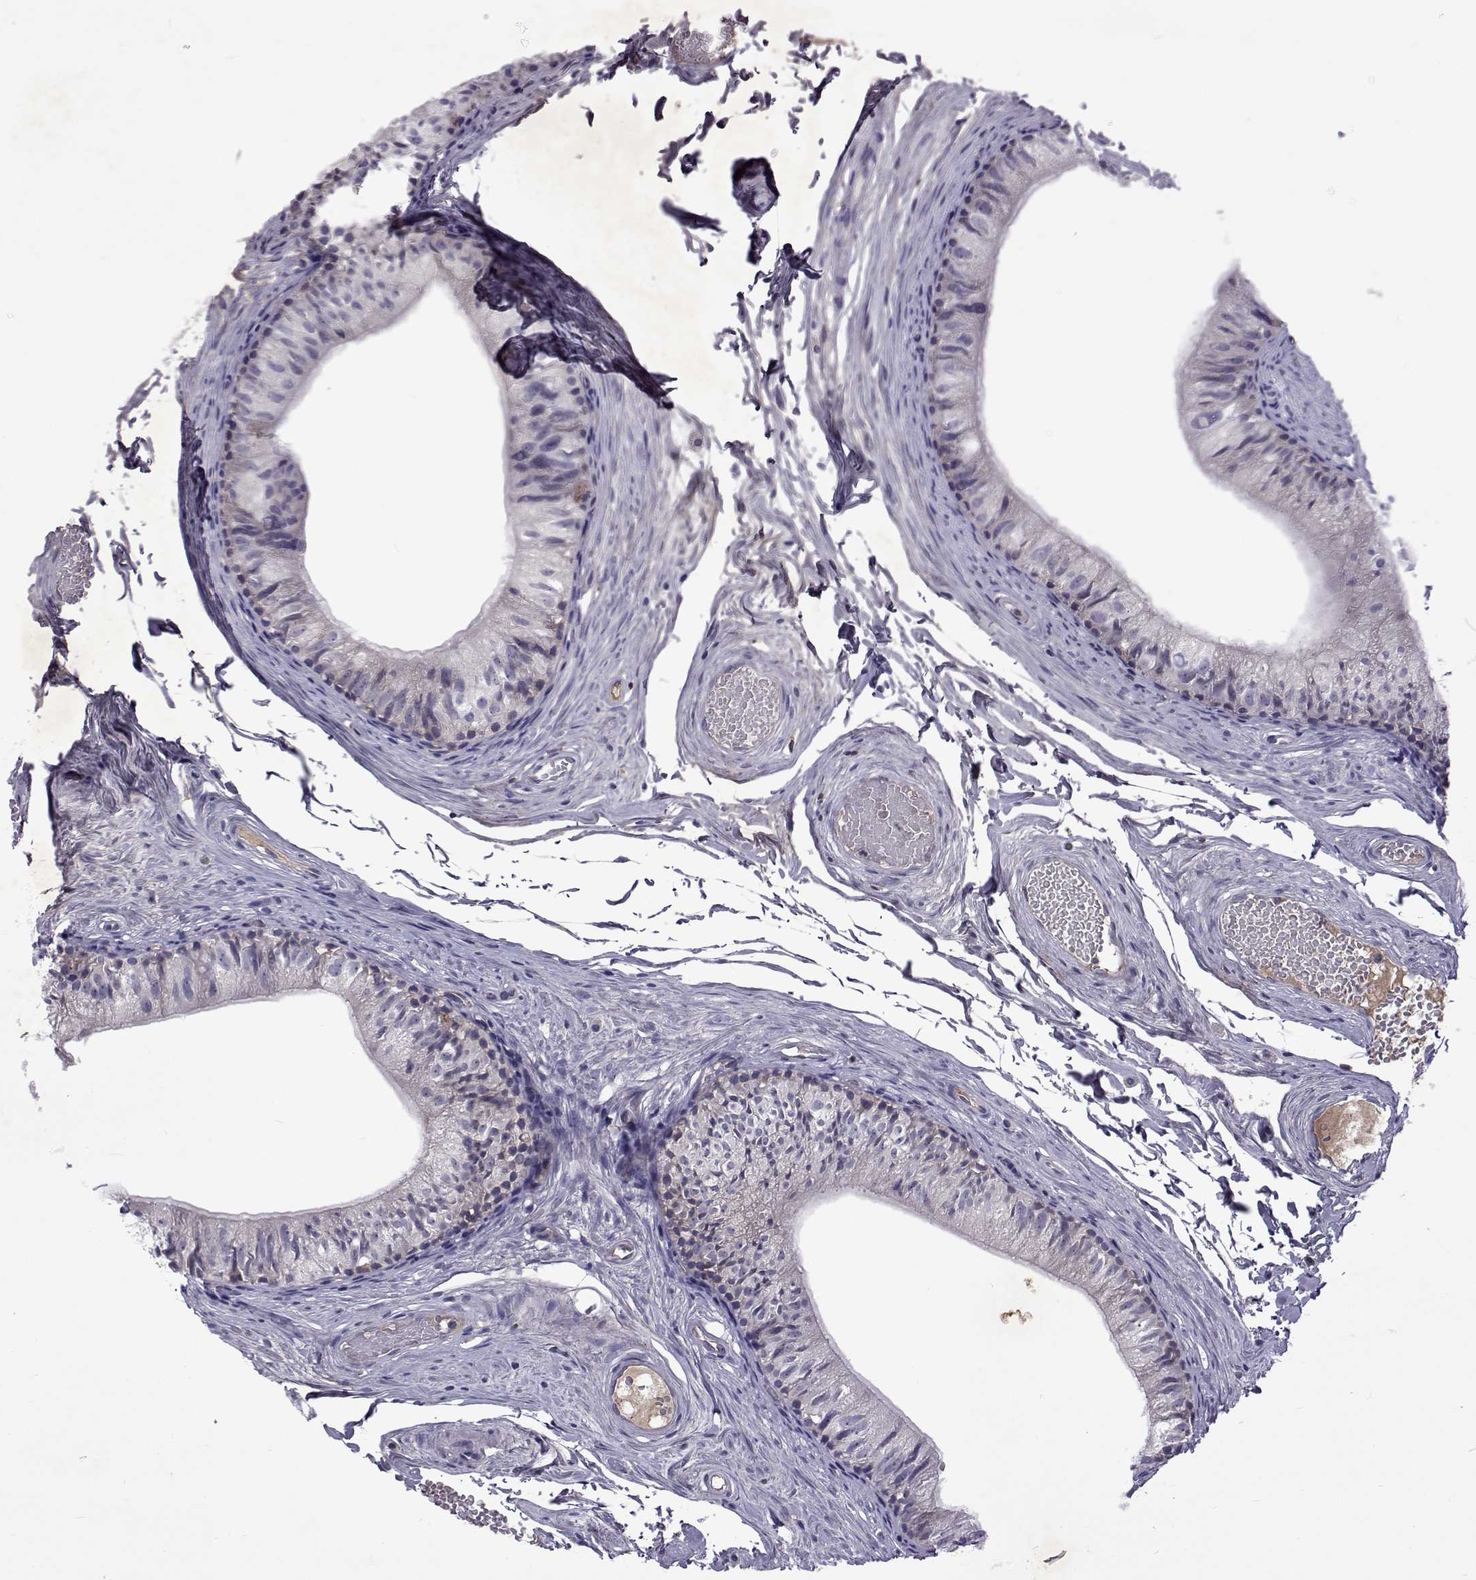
{"staining": {"intensity": "negative", "quantity": "none", "location": "none"}, "tissue": "epididymis", "cell_type": "Glandular cells", "image_type": "normal", "snomed": [{"axis": "morphology", "description": "Normal tissue, NOS"}, {"axis": "topography", "description": "Epididymis"}], "caption": "DAB immunohistochemical staining of normal epididymis shows no significant positivity in glandular cells. The staining is performed using DAB (3,3'-diaminobenzidine) brown chromogen with nuclei counter-stained in using hematoxylin.", "gene": "TCF15", "patient": {"sex": "male", "age": 45}}